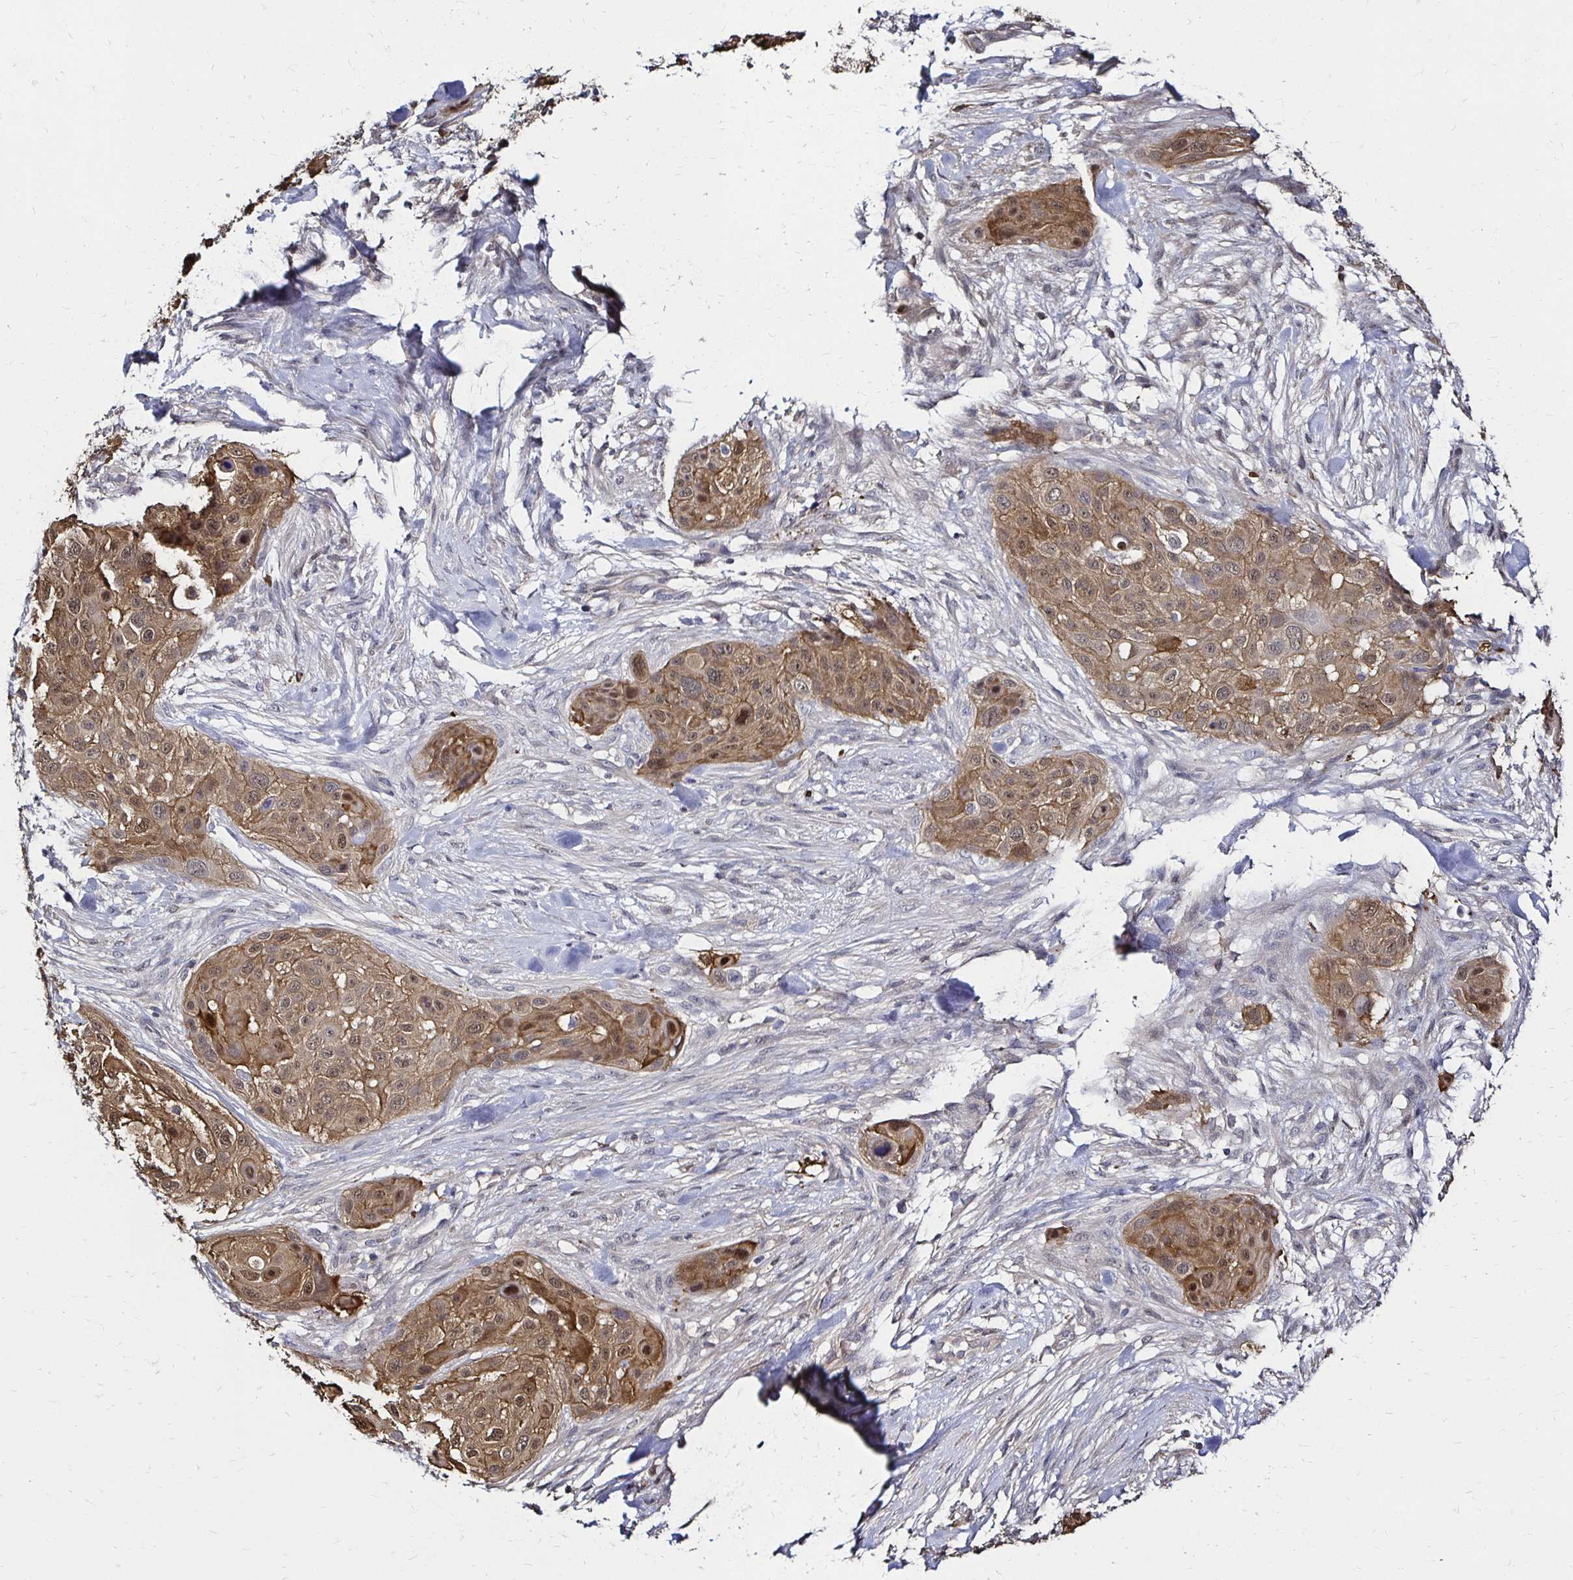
{"staining": {"intensity": "moderate", "quantity": ">75%", "location": "cytoplasmic/membranous,nuclear"}, "tissue": "skin cancer", "cell_type": "Tumor cells", "image_type": "cancer", "snomed": [{"axis": "morphology", "description": "Squamous cell carcinoma, NOS"}, {"axis": "topography", "description": "Skin"}], "caption": "Immunohistochemistry (IHC) of human skin cancer shows medium levels of moderate cytoplasmic/membranous and nuclear positivity in about >75% of tumor cells.", "gene": "TXN", "patient": {"sex": "female", "age": 87}}